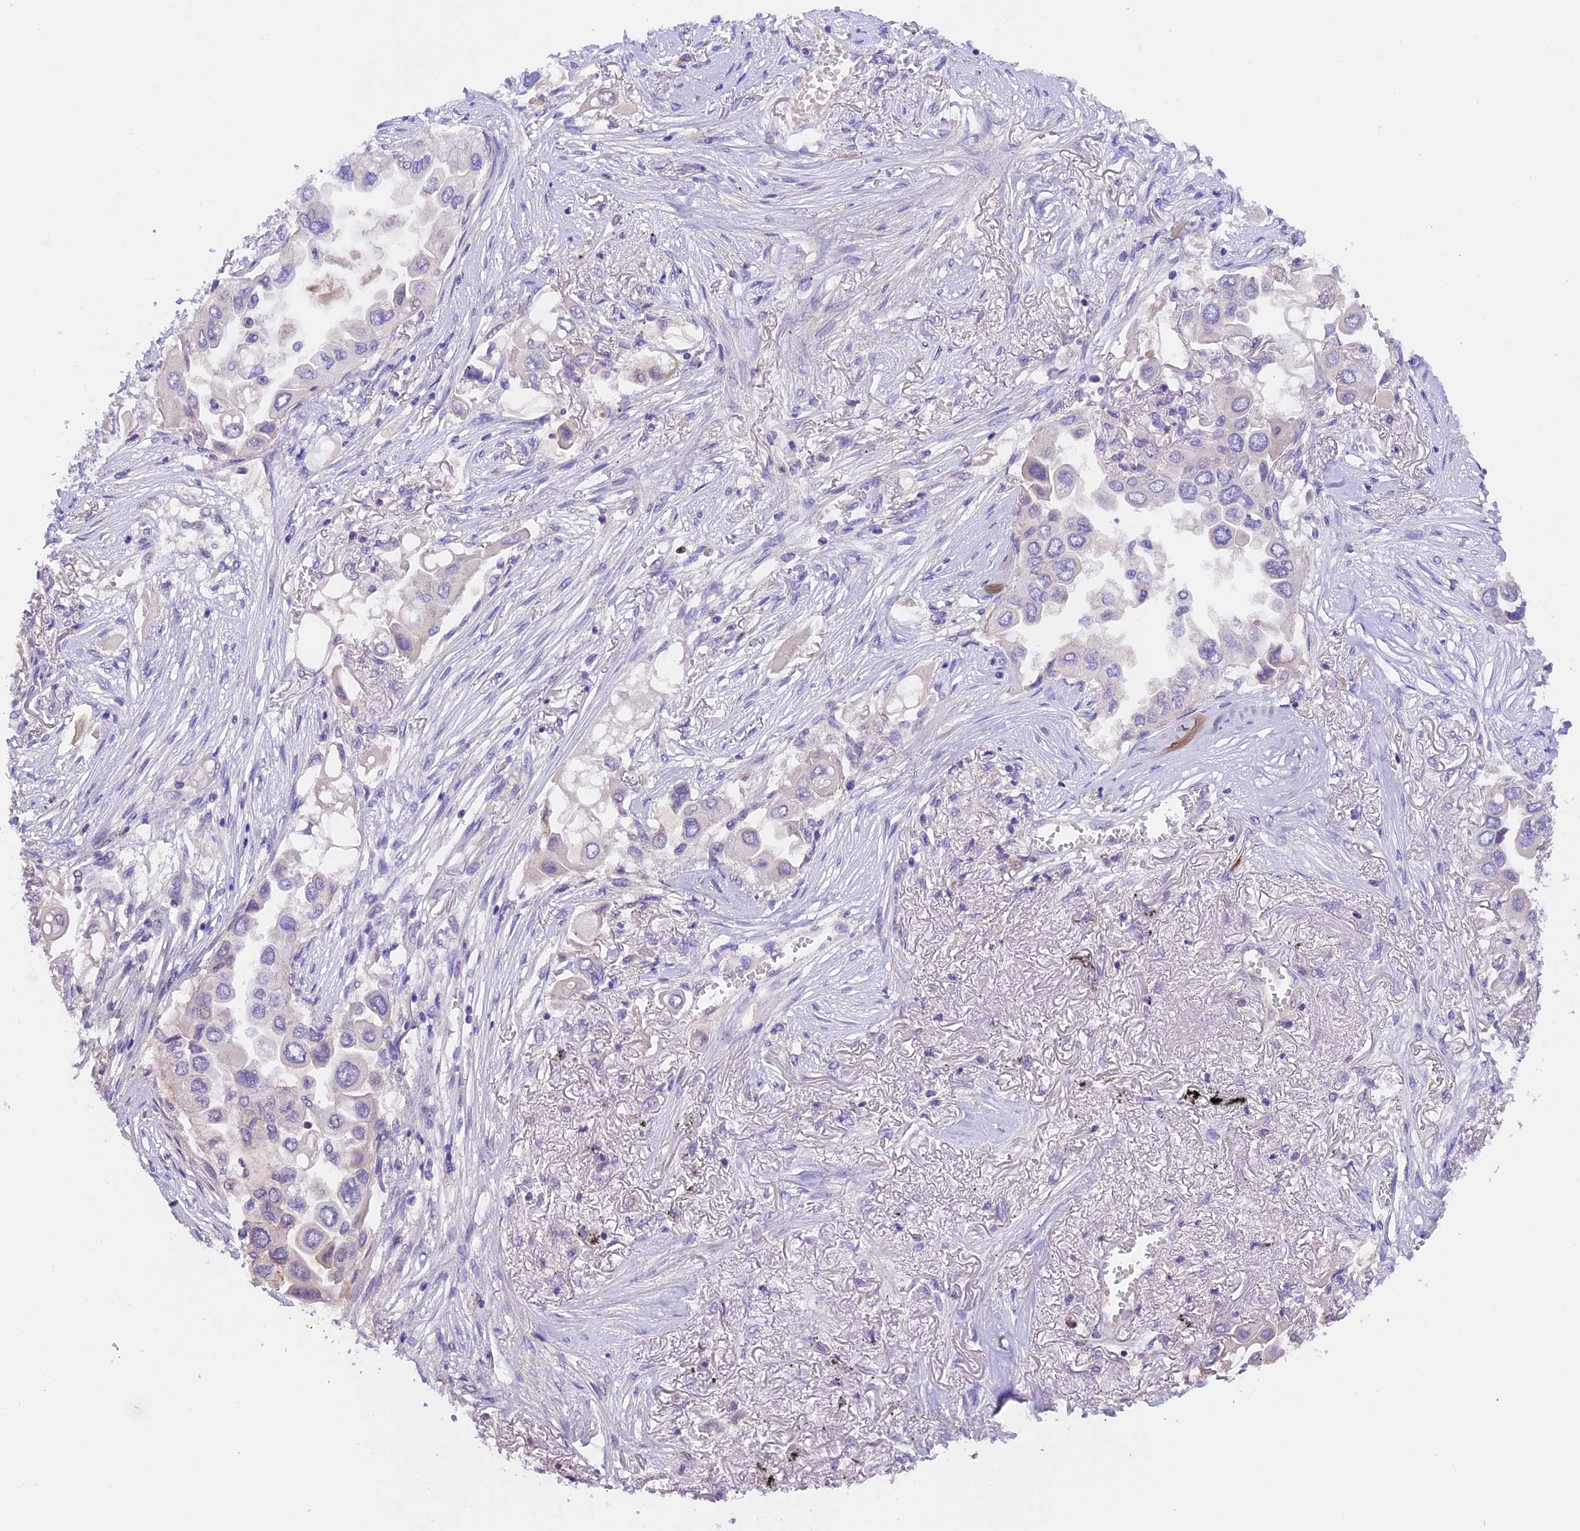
{"staining": {"intensity": "negative", "quantity": "none", "location": "none"}, "tissue": "lung cancer", "cell_type": "Tumor cells", "image_type": "cancer", "snomed": [{"axis": "morphology", "description": "Adenocarcinoma, NOS"}, {"axis": "topography", "description": "Lung"}], "caption": "This is an IHC histopathology image of lung cancer (adenocarcinoma). There is no positivity in tumor cells.", "gene": "TBC1D1", "patient": {"sex": "female", "age": 76}}